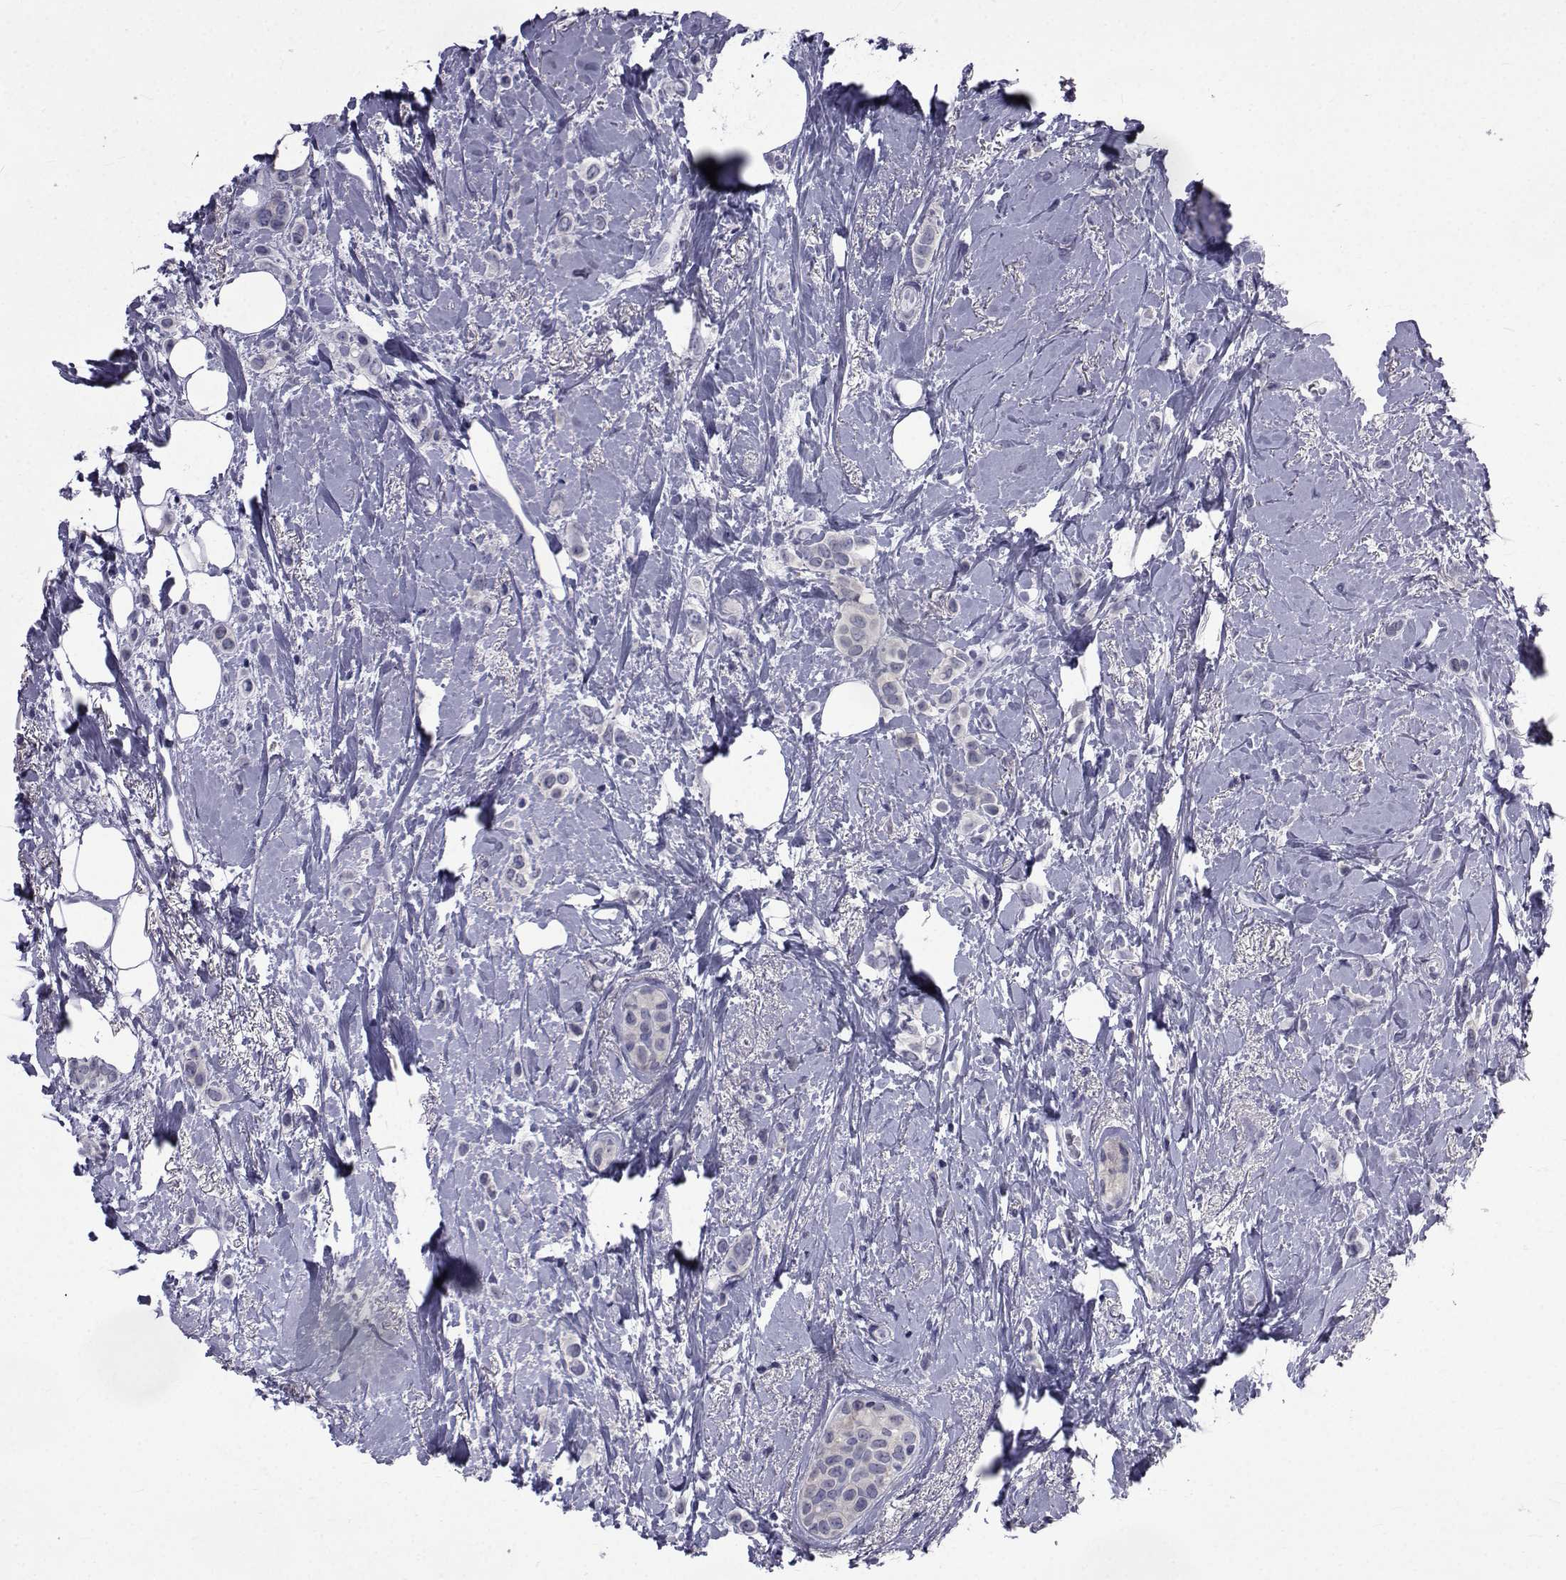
{"staining": {"intensity": "negative", "quantity": "none", "location": "none"}, "tissue": "breast cancer", "cell_type": "Tumor cells", "image_type": "cancer", "snomed": [{"axis": "morphology", "description": "Lobular carcinoma"}, {"axis": "topography", "description": "Breast"}], "caption": "DAB (3,3'-diaminobenzidine) immunohistochemical staining of breast cancer (lobular carcinoma) reveals no significant staining in tumor cells.", "gene": "PDE6H", "patient": {"sex": "female", "age": 66}}